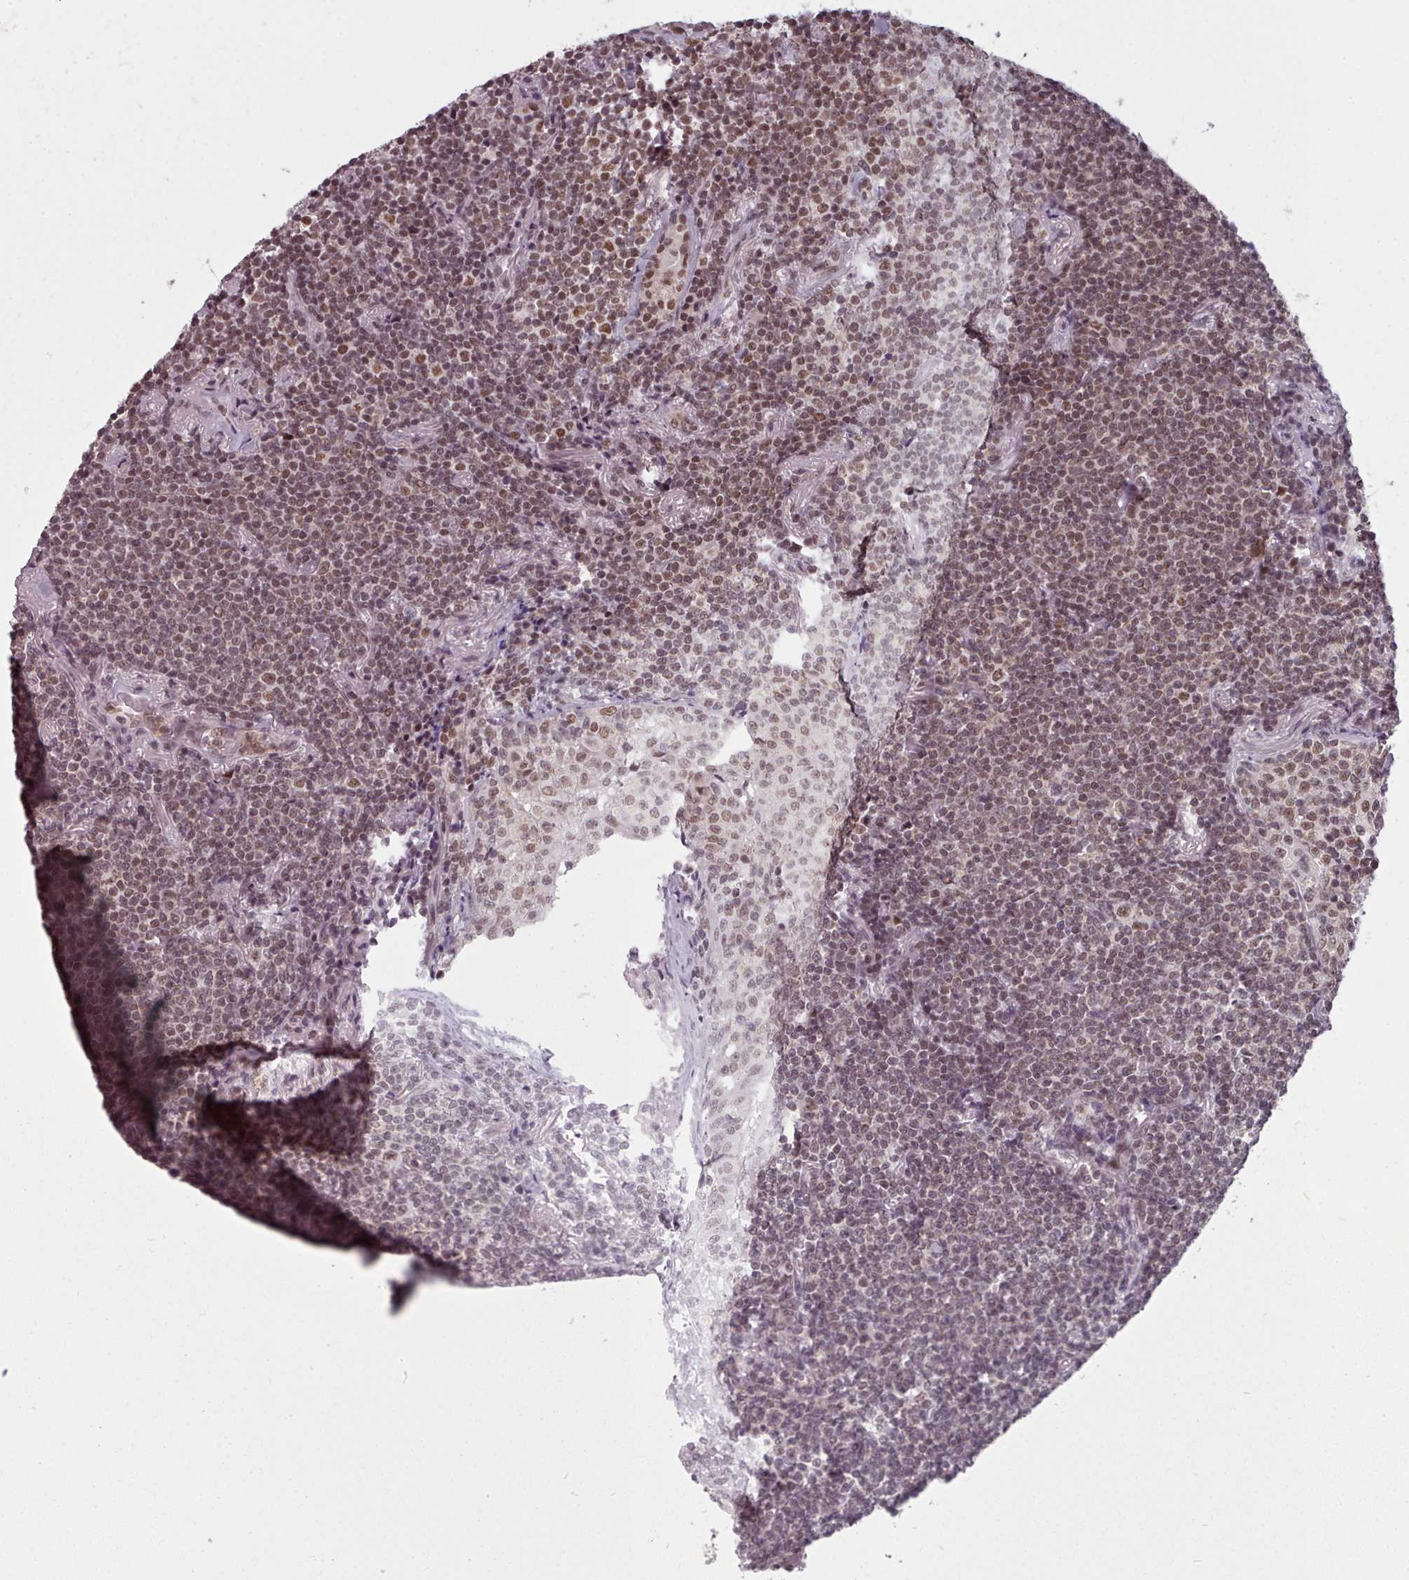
{"staining": {"intensity": "moderate", "quantity": ">75%", "location": "nuclear"}, "tissue": "lymphoma", "cell_type": "Tumor cells", "image_type": "cancer", "snomed": [{"axis": "morphology", "description": "Malignant lymphoma, non-Hodgkin's type, Low grade"}, {"axis": "topography", "description": "Lung"}], "caption": "High-power microscopy captured an IHC histopathology image of lymphoma, revealing moderate nuclear positivity in about >75% of tumor cells.", "gene": "SRSF9", "patient": {"sex": "female", "age": 71}}